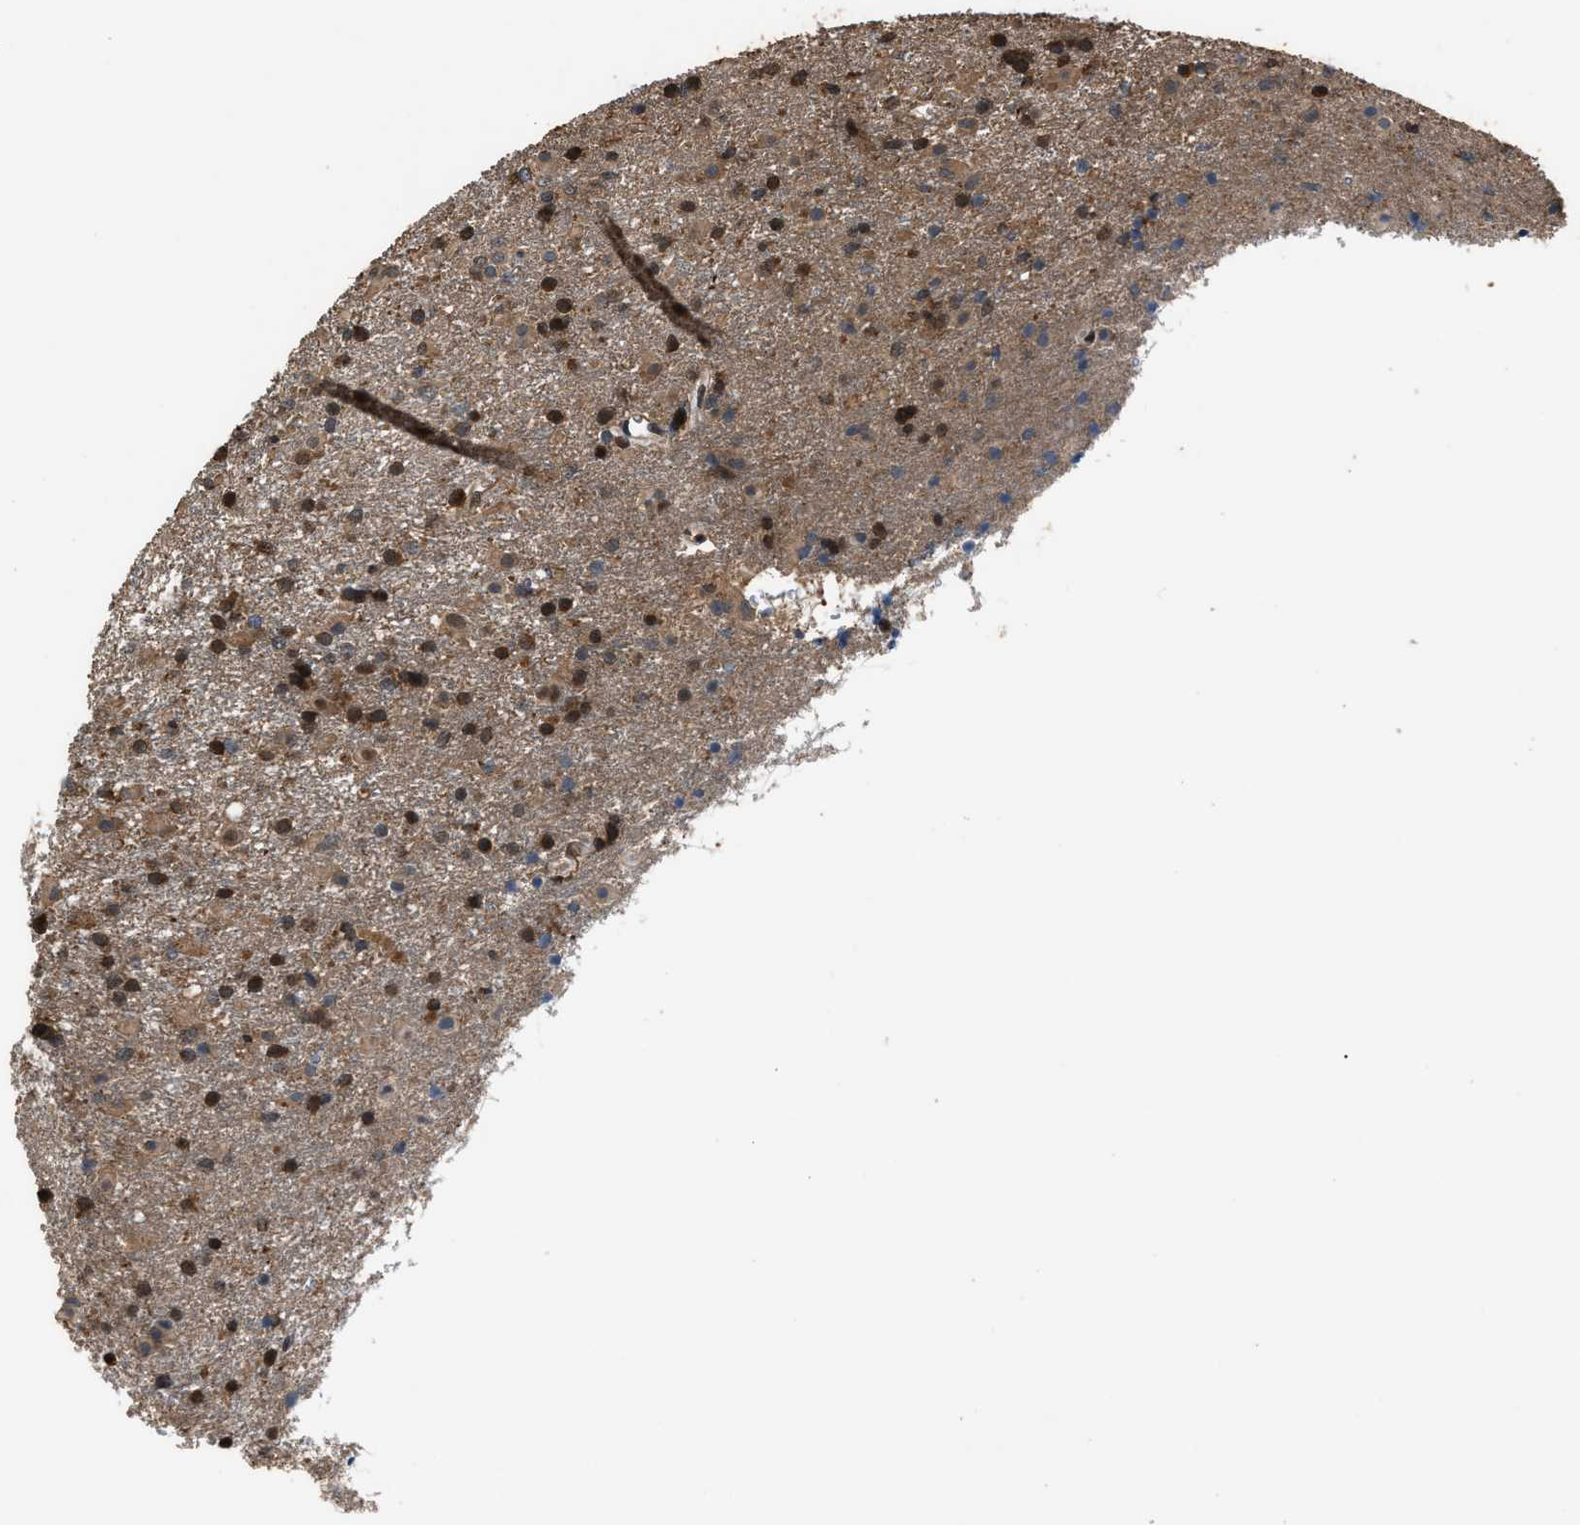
{"staining": {"intensity": "moderate", "quantity": ">75%", "location": "cytoplasmic/membranous"}, "tissue": "glioma", "cell_type": "Tumor cells", "image_type": "cancer", "snomed": [{"axis": "morphology", "description": "Glioma, malignant, Low grade"}, {"axis": "topography", "description": "Brain"}], "caption": "About >75% of tumor cells in glioma show moderate cytoplasmic/membranous protein expression as visualized by brown immunohistochemical staining.", "gene": "GSTP1", "patient": {"sex": "male", "age": 65}}